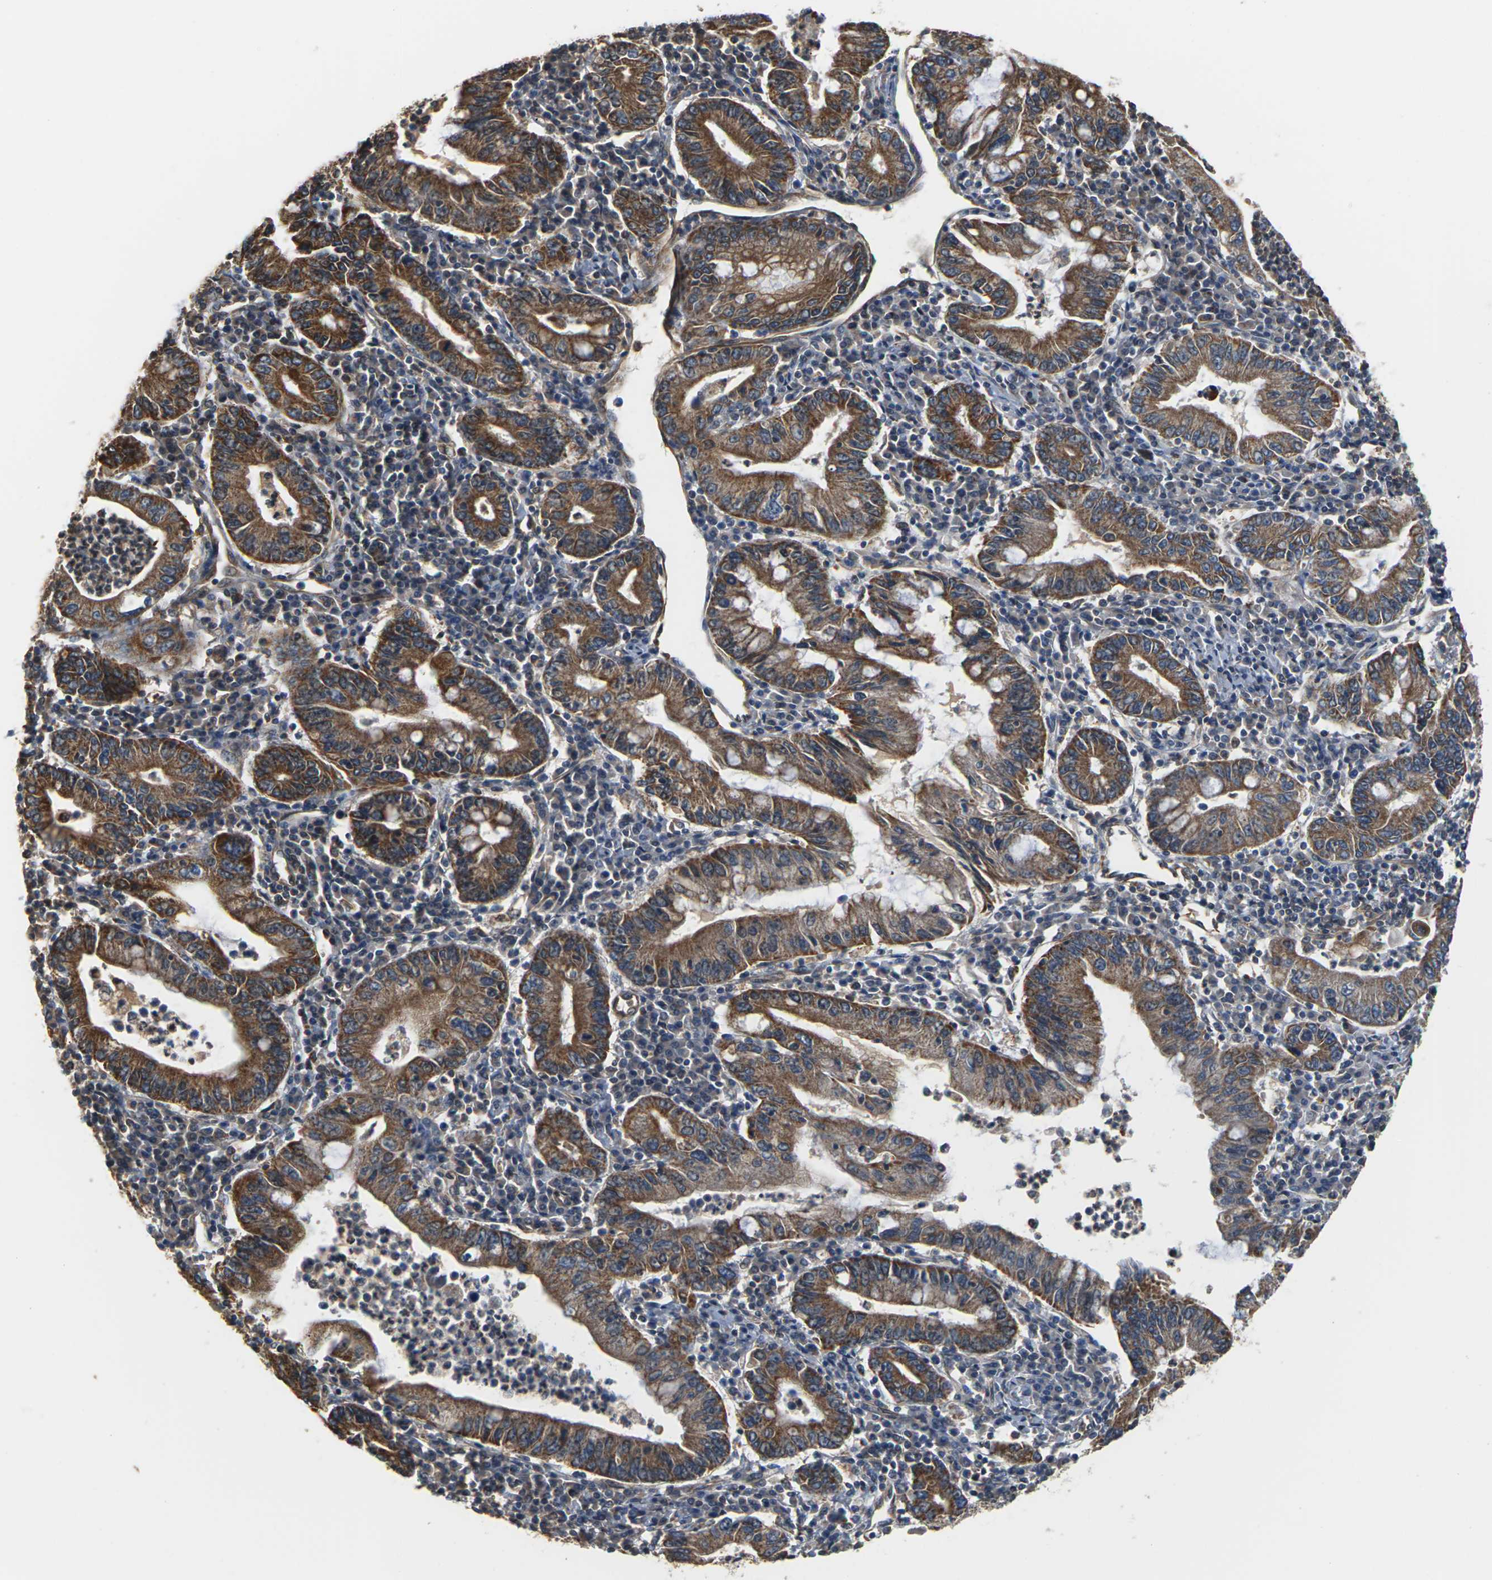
{"staining": {"intensity": "moderate", "quantity": ">75%", "location": "cytoplasmic/membranous"}, "tissue": "stomach cancer", "cell_type": "Tumor cells", "image_type": "cancer", "snomed": [{"axis": "morphology", "description": "Normal tissue, NOS"}, {"axis": "morphology", "description": "Adenocarcinoma, NOS"}, {"axis": "topography", "description": "Esophagus"}, {"axis": "topography", "description": "Stomach, upper"}, {"axis": "topography", "description": "Peripheral nerve tissue"}], "caption": "A micrograph showing moderate cytoplasmic/membranous positivity in approximately >75% of tumor cells in stomach adenocarcinoma, as visualized by brown immunohistochemical staining.", "gene": "PCDHB4", "patient": {"sex": "male", "age": 62}}